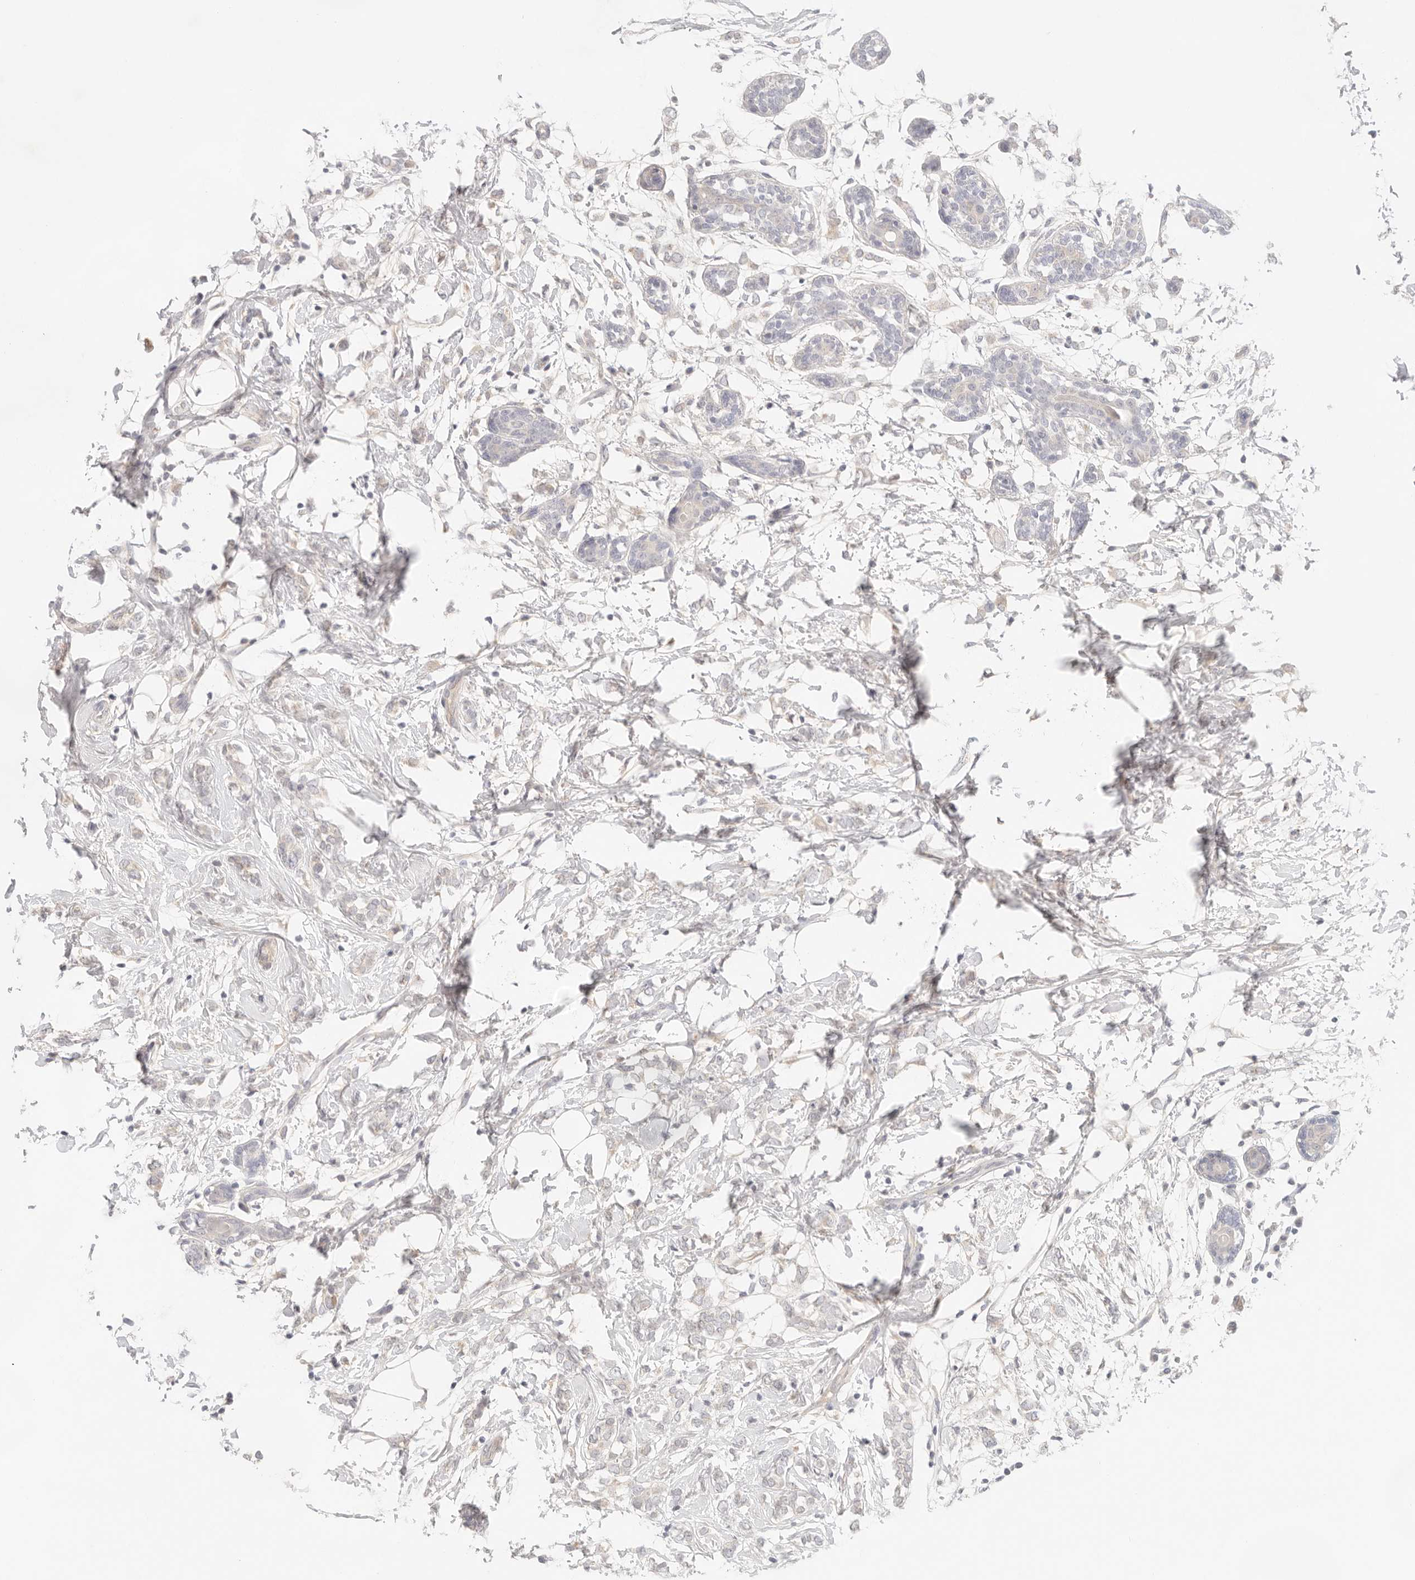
{"staining": {"intensity": "weak", "quantity": "<25%", "location": "cytoplasmic/membranous"}, "tissue": "breast cancer", "cell_type": "Tumor cells", "image_type": "cancer", "snomed": [{"axis": "morphology", "description": "Normal tissue, NOS"}, {"axis": "morphology", "description": "Lobular carcinoma"}, {"axis": "topography", "description": "Breast"}], "caption": "A high-resolution micrograph shows IHC staining of lobular carcinoma (breast), which shows no significant staining in tumor cells.", "gene": "SPHK1", "patient": {"sex": "female", "age": 47}}